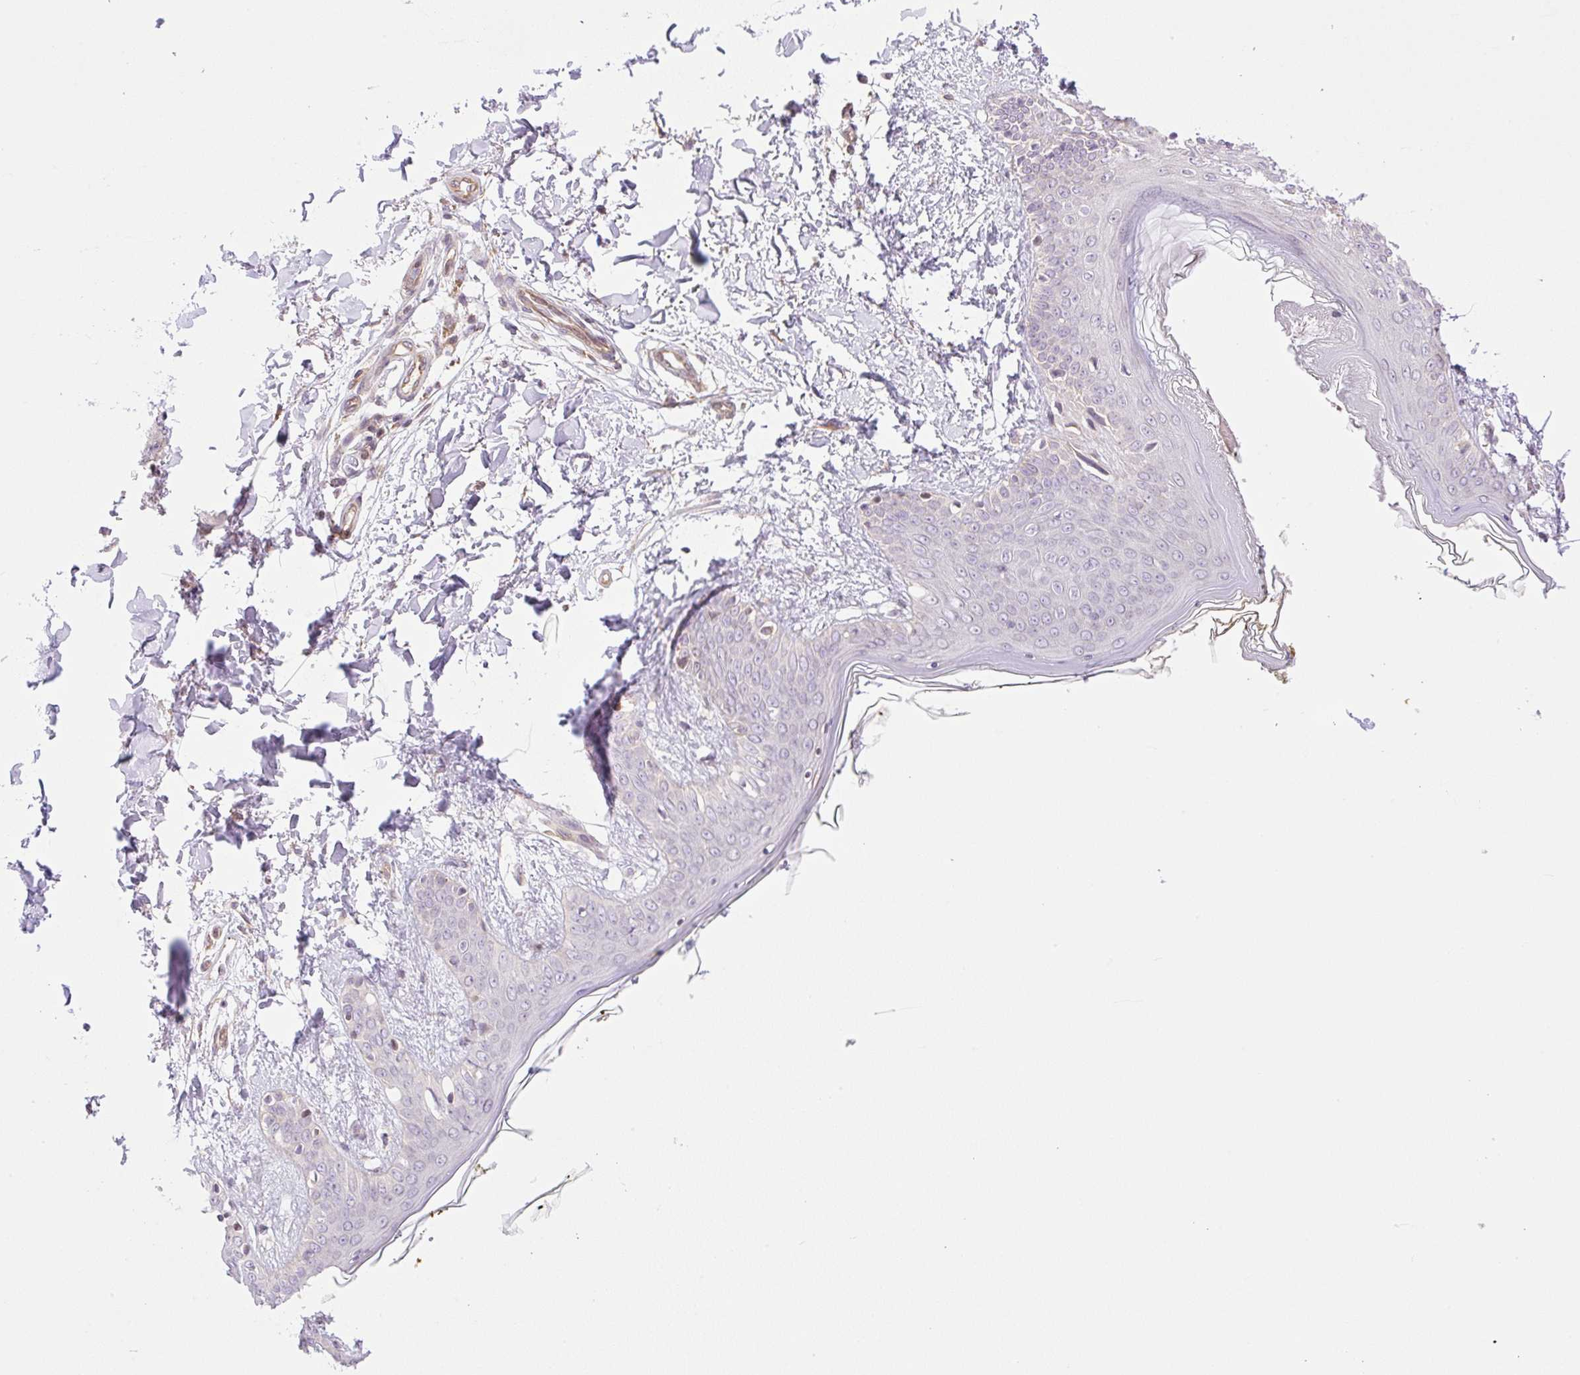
{"staining": {"intensity": "moderate", "quantity": "<25%", "location": "cytoplasmic/membranous"}, "tissue": "skin", "cell_type": "Fibroblasts", "image_type": "normal", "snomed": [{"axis": "morphology", "description": "Normal tissue, NOS"}, {"axis": "topography", "description": "Skin"}], "caption": "Moderate cytoplasmic/membranous protein expression is seen in about <25% of fibroblasts in skin. (brown staining indicates protein expression, while blue staining denotes nuclei).", "gene": "ZNF394", "patient": {"sex": "female", "age": 34}}